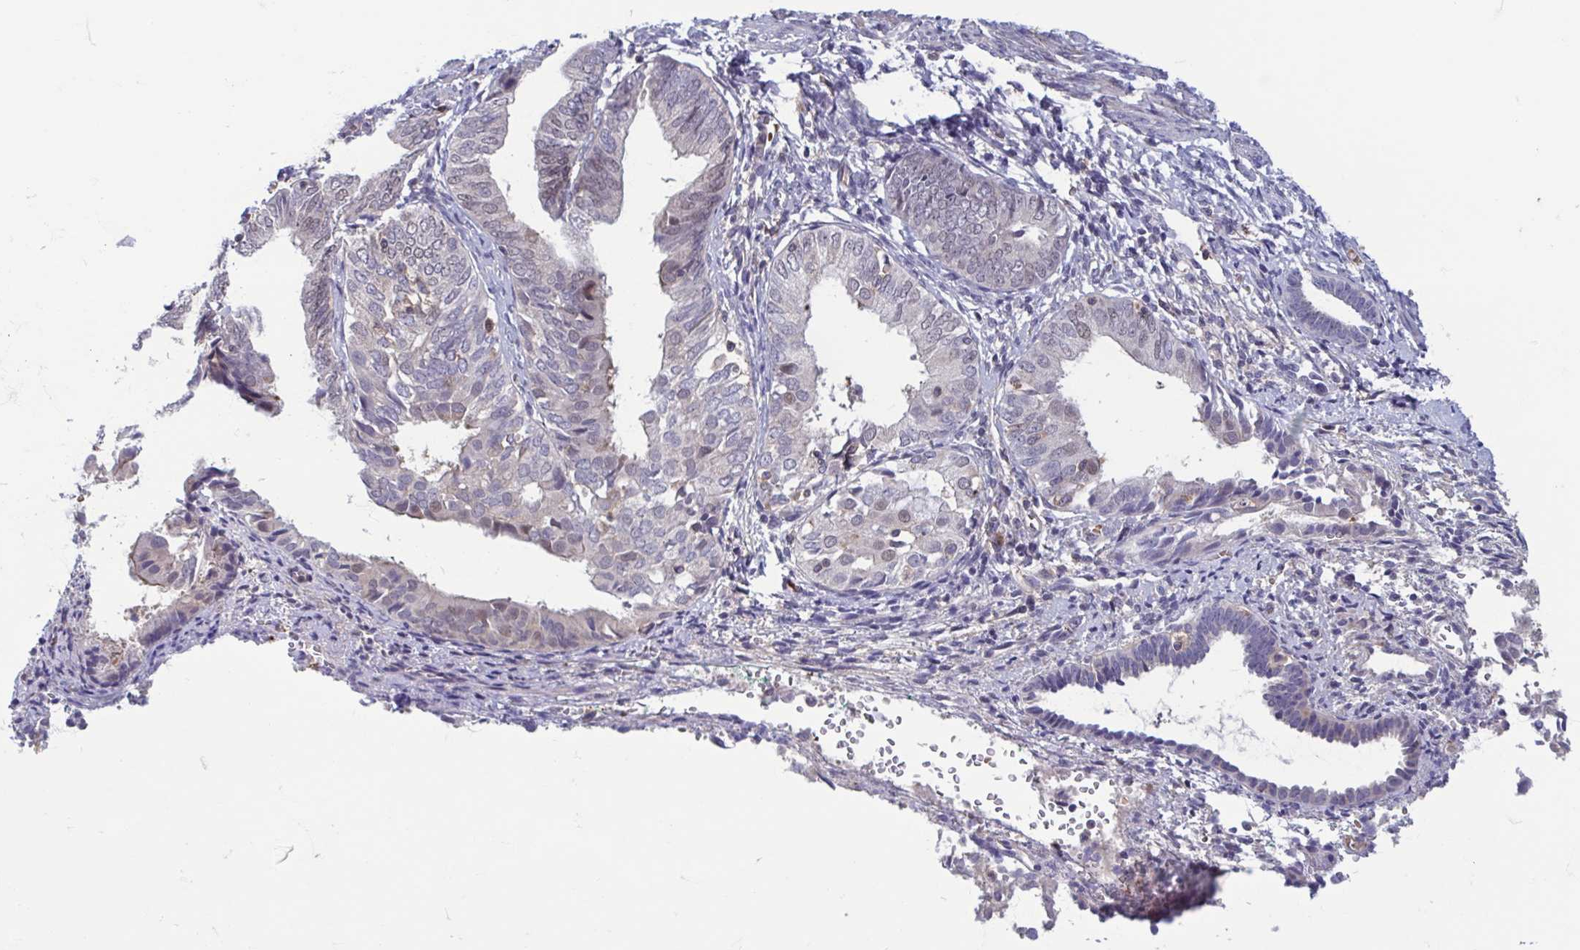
{"staining": {"intensity": "negative", "quantity": "none", "location": "none"}, "tissue": "endometrium", "cell_type": "Cells in endometrial stroma", "image_type": "normal", "snomed": [{"axis": "morphology", "description": "Normal tissue, NOS"}, {"axis": "topography", "description": "Endometrium"}], "caption": "An immunohistochemistry (IHC) micrograph of unremarkable endometrium is shown. There is no staining in cells in endometrial stroma of endometrium. (DAB (3,3'-diaminobenzidine) IHC, high magnification).", "gene": "LRRC38", "patient": {"sex": "female", "age": 50}}